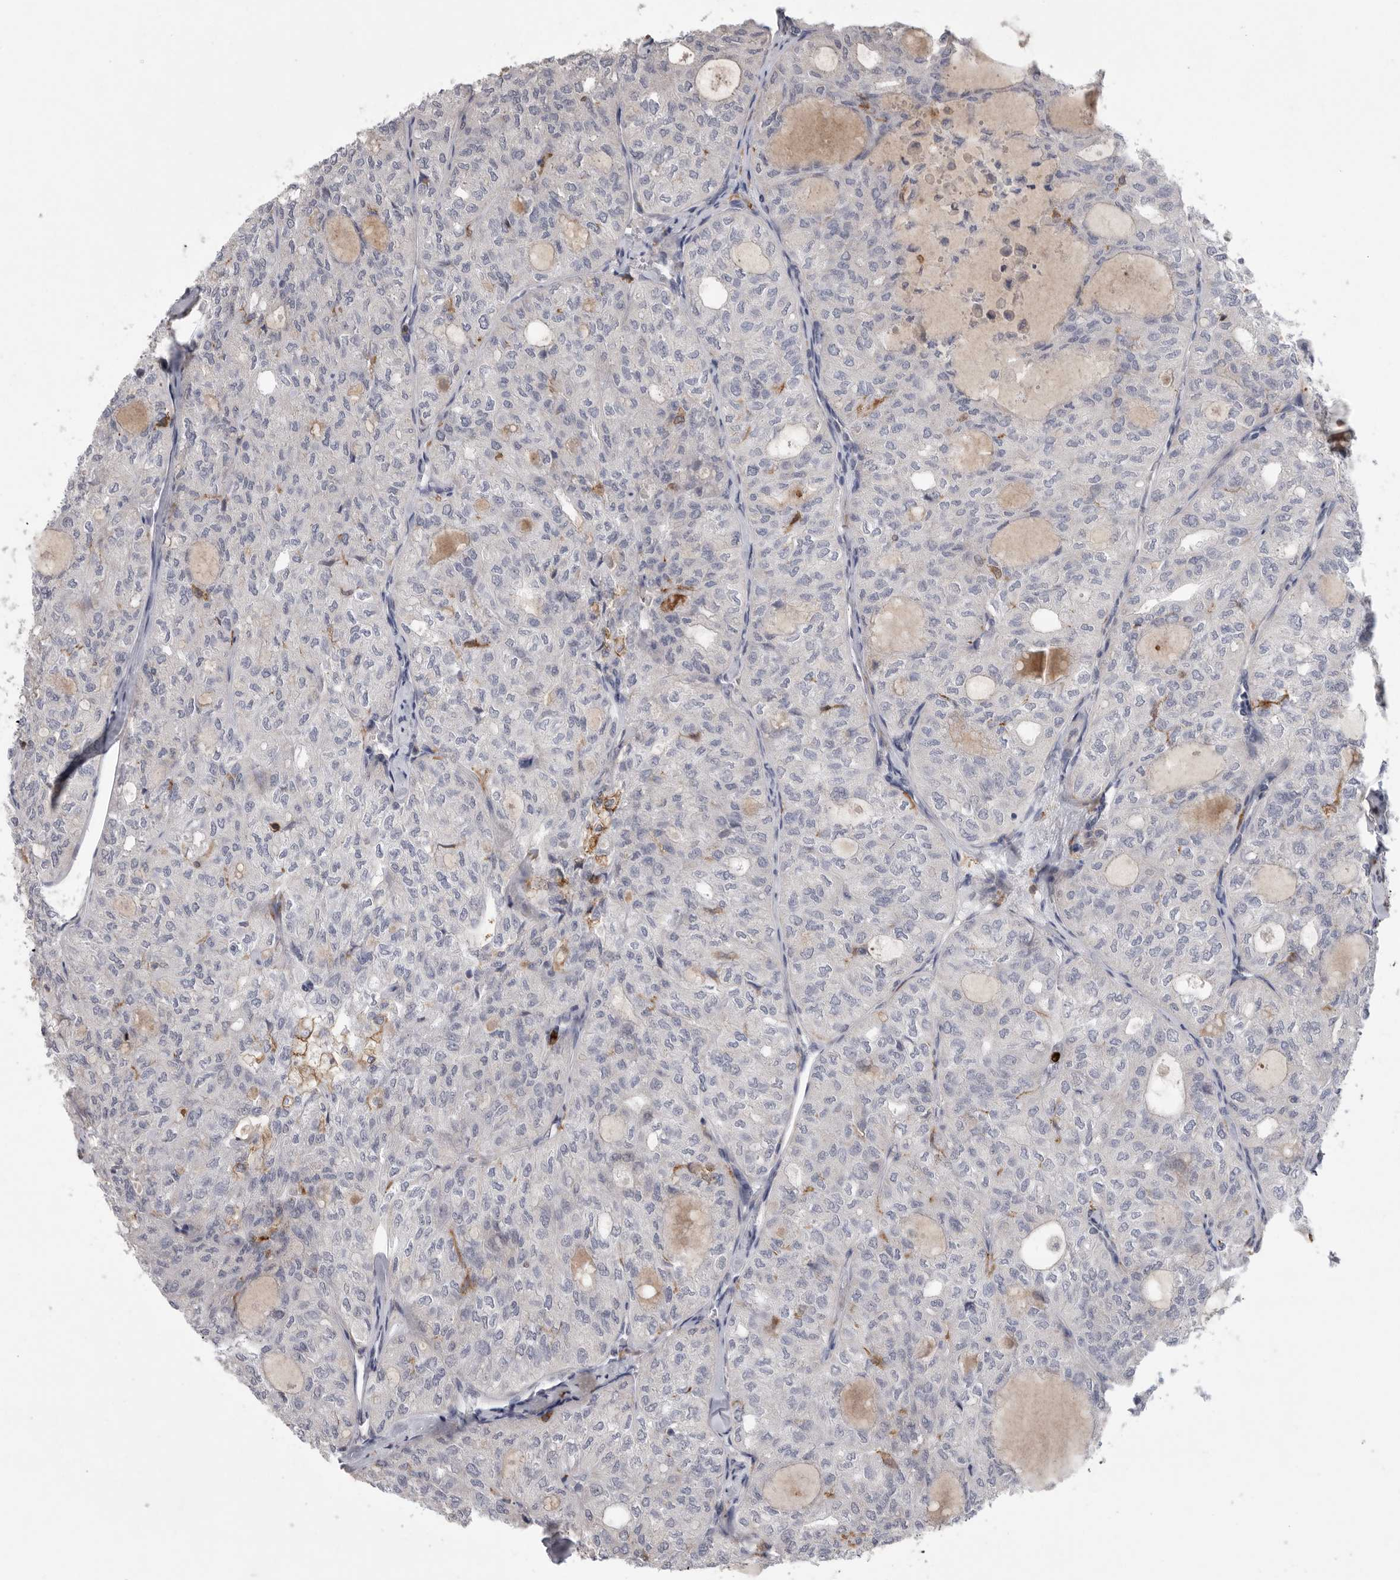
{"staining": {"intensity": "negative", "quantity": "none", "location": "none"}, "tissue": "thyroid cancer", "cell_type": "Tumor cells", "image_type": "cancer", "snomed": [{"axis": "morphology", "description": "Follicular adenoma carcinoma, NOS"}, {"axis": "topography", "description": "Thyroid gland"}], "caption": "A micrograph of thyroid cancer stained for a protein displays no brown staining in tumor cells.", "gene": "SIGLEC10", "patient": {"sex": "male", "age": 75}}